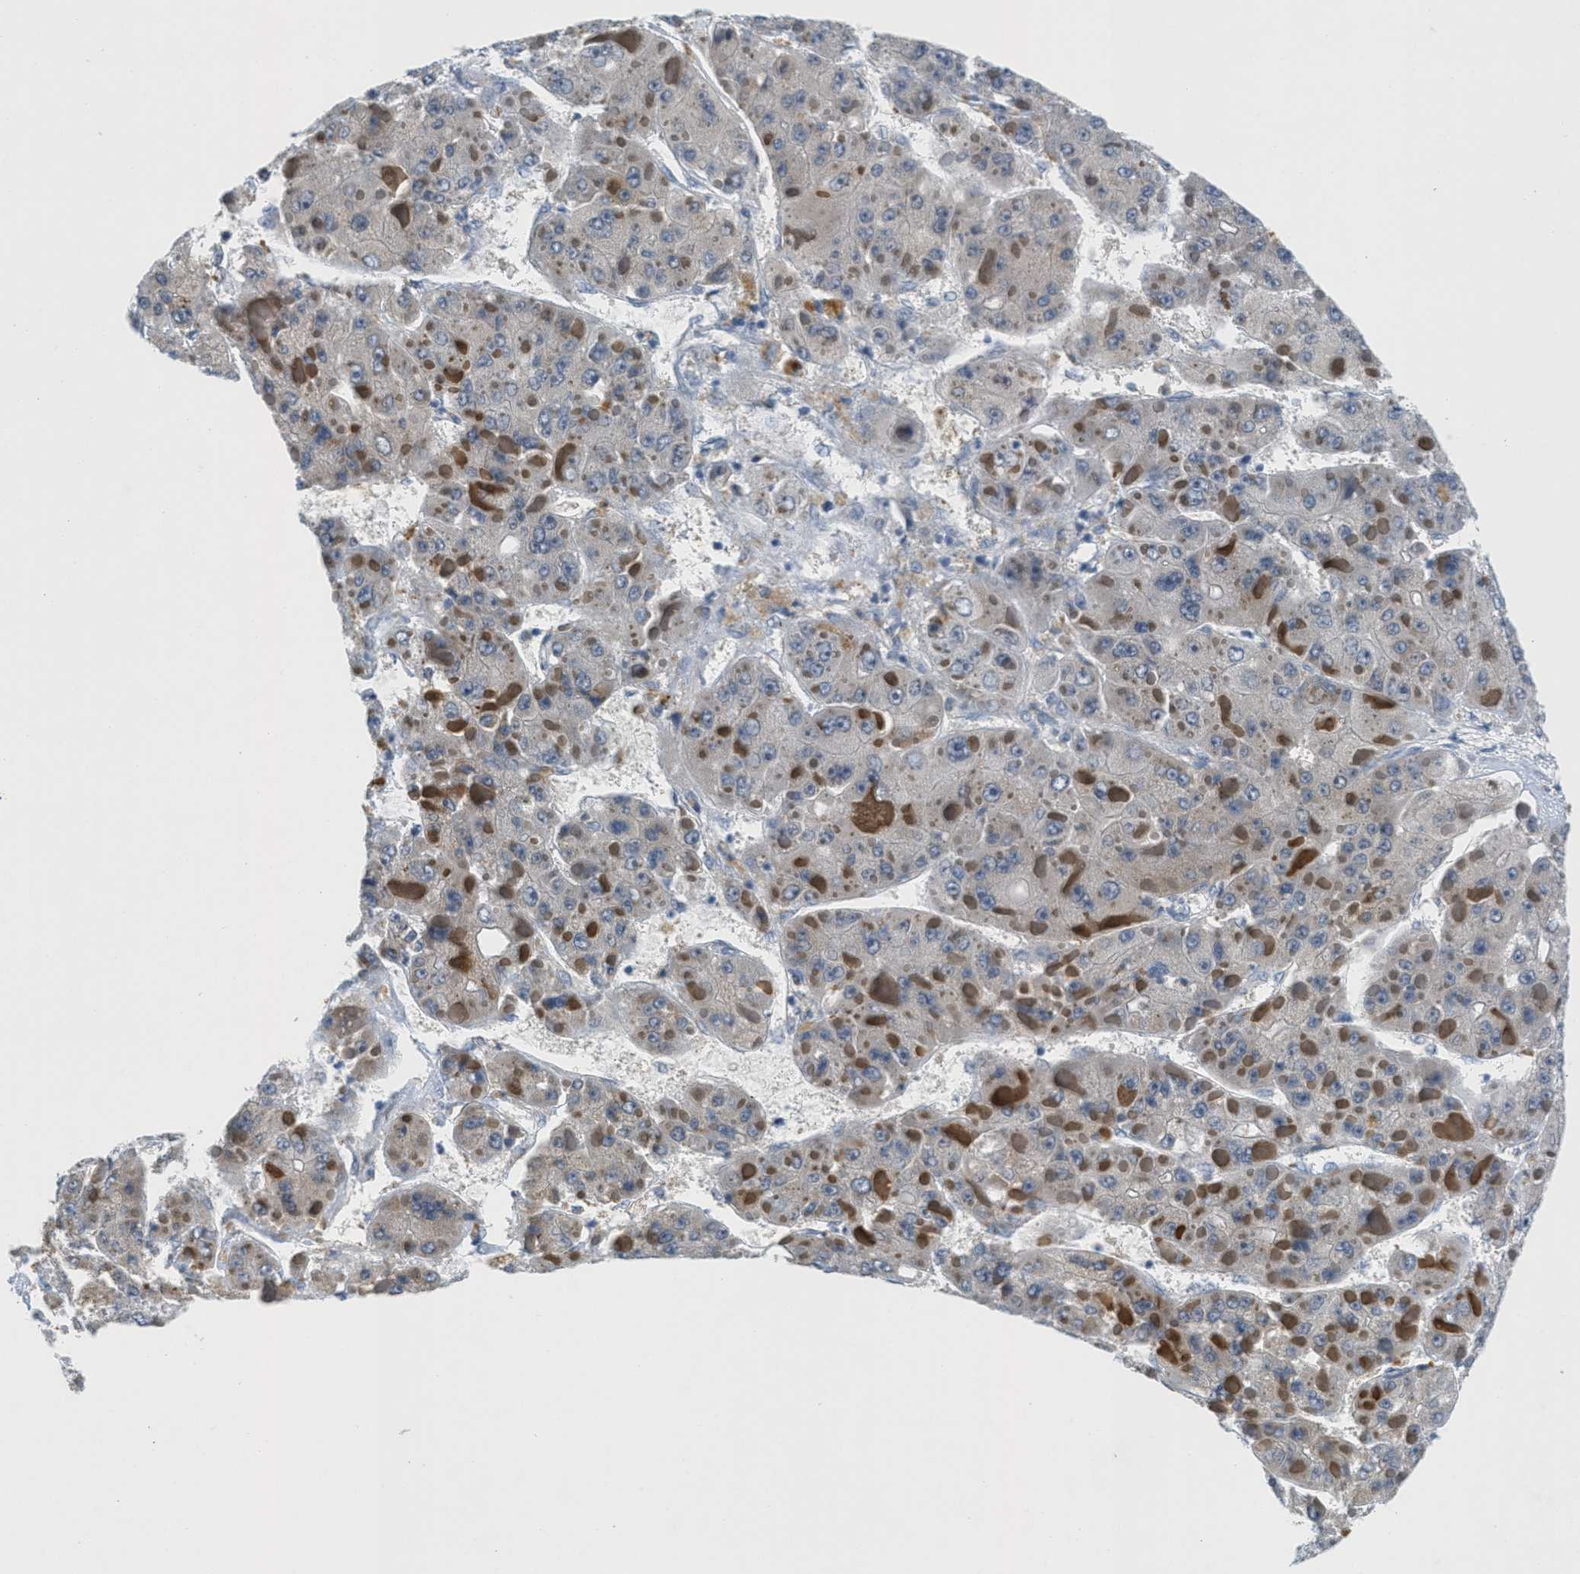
{"staining": {"intensity": "negative", "quantity": "none", "location": "none"}, "tissue": "liver cancer", "cell_type": "Tumor cells", "image_type": "cancer", "snomed": [{"axis": "morphology", "description": "Carcinoma, Hepatocellular, NOS"}, {"axis": "topography", "description": "Liver"}], "caption": "Tumor cells are negative for protein expression in human hepatocellular carcinoma (liver).", "gene": "HS3ST2", "patient": {"sex": "female", "age": 73}}